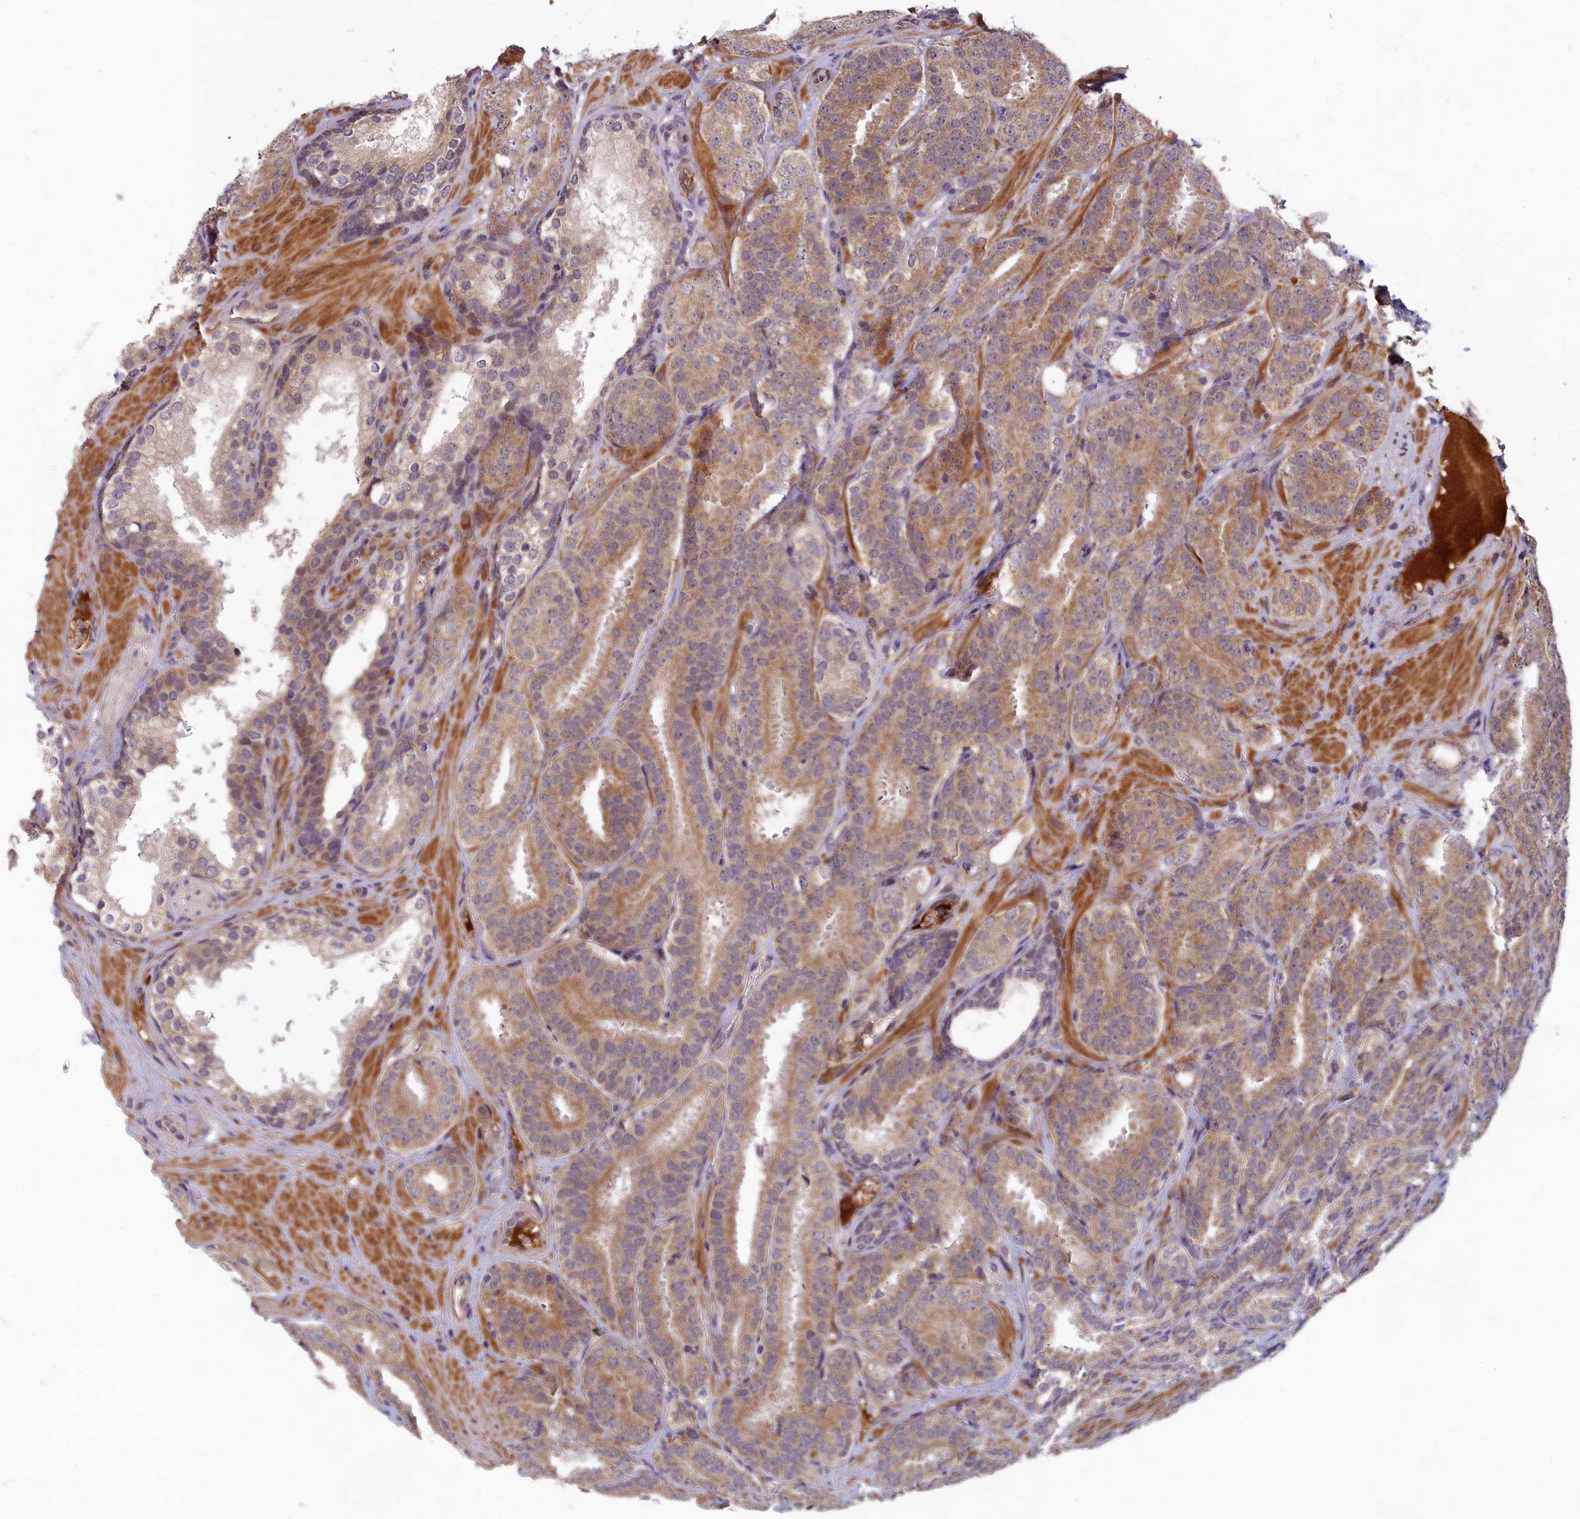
{"staining": {"intensity": "moderate", "quantity": ">75%", "location": "cytoplasmic/membranous"}, "tissue": "prostate cancer", "cell_type": "Tumor cells", "image_type": "cancer", "snomed": [{"axis": "morphology", "description": "Adenocarcinoma, High grade"}, {"axis": "topography", "description": "Prostate"}], "caption": "A histopathology image showing moderate cytoplasmic/membranous staining in about >75% of tumor cells in adenocarcinoma (high-grade) (prostate), as visualized by brown immunohistochemical staining.", "gene": "EARS2", "patient": {"sex": "male", "age": 63}}